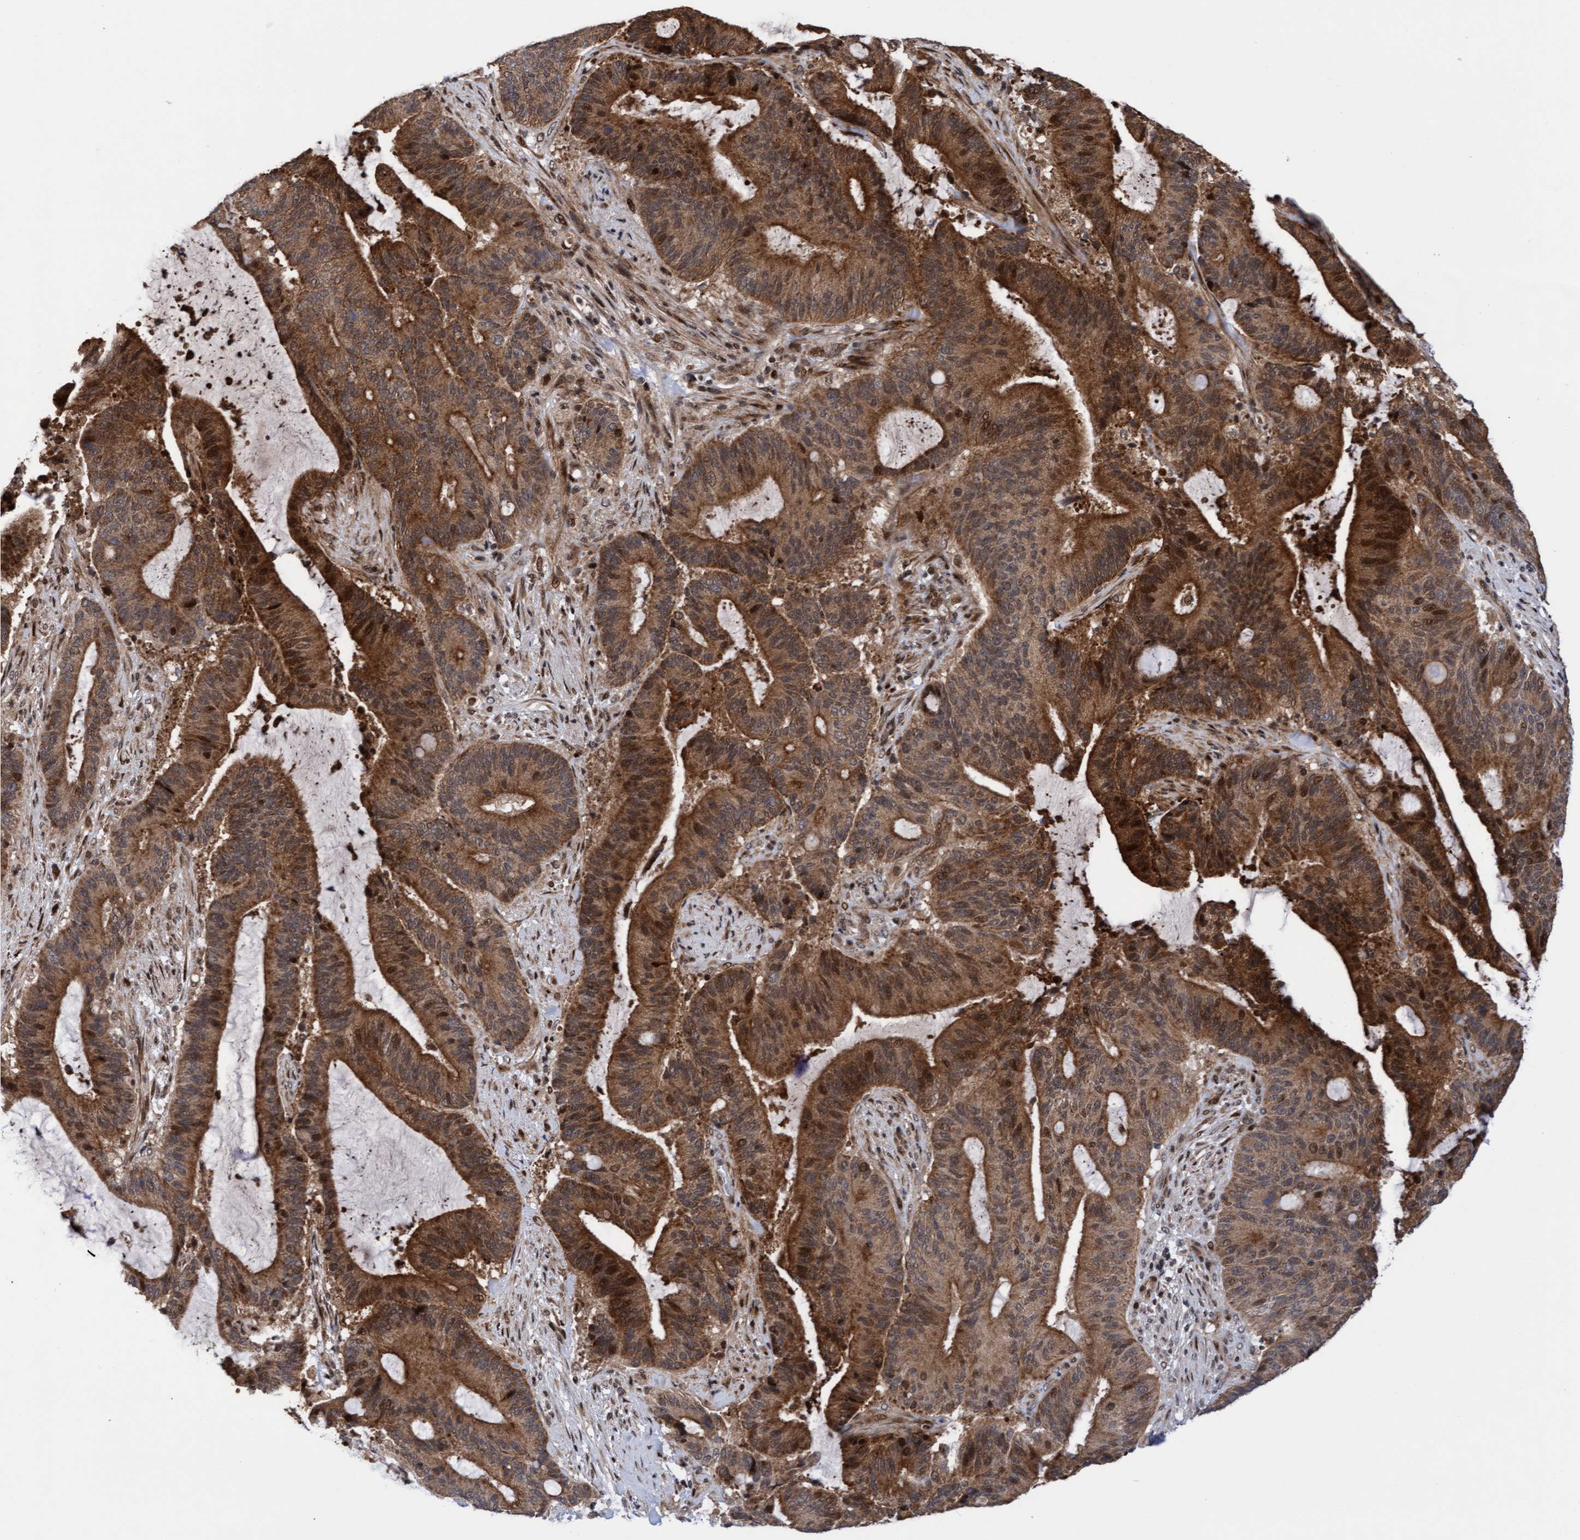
{"staining": {"intensity": "moderate", "quantity": ">75%", "location": "cytoplasmic/membranous,nuclear"}, "tissue": "liver cancer", "cell_type": "Tumor cells", "image_type": "cancer", "snomed": [{"axis": "morphology", "description": "Normal tissue, NOS"}, {"axis": "morphology", "description": "Cholangiocarcinoma"}, {"axis": "topography", "description": "Liver"}, {"axis": "topography", "description": "Peripheral nerve tissue"}], "caption": "Cholangiocarcinoma (liver) tissue exhibits moderate cytoplasmic/membranous and nuclear expression in approximately >75% of tumor cells, visualized by immunohistochemistry. The staining was performed using DAB (3,3'-diaminobenzidine), with brown indicating positive protein expression. Nuclei are stained blue with hematoxylin.", "gene": "ITFG1", "patient": {"sex": "female", "age": 73}}